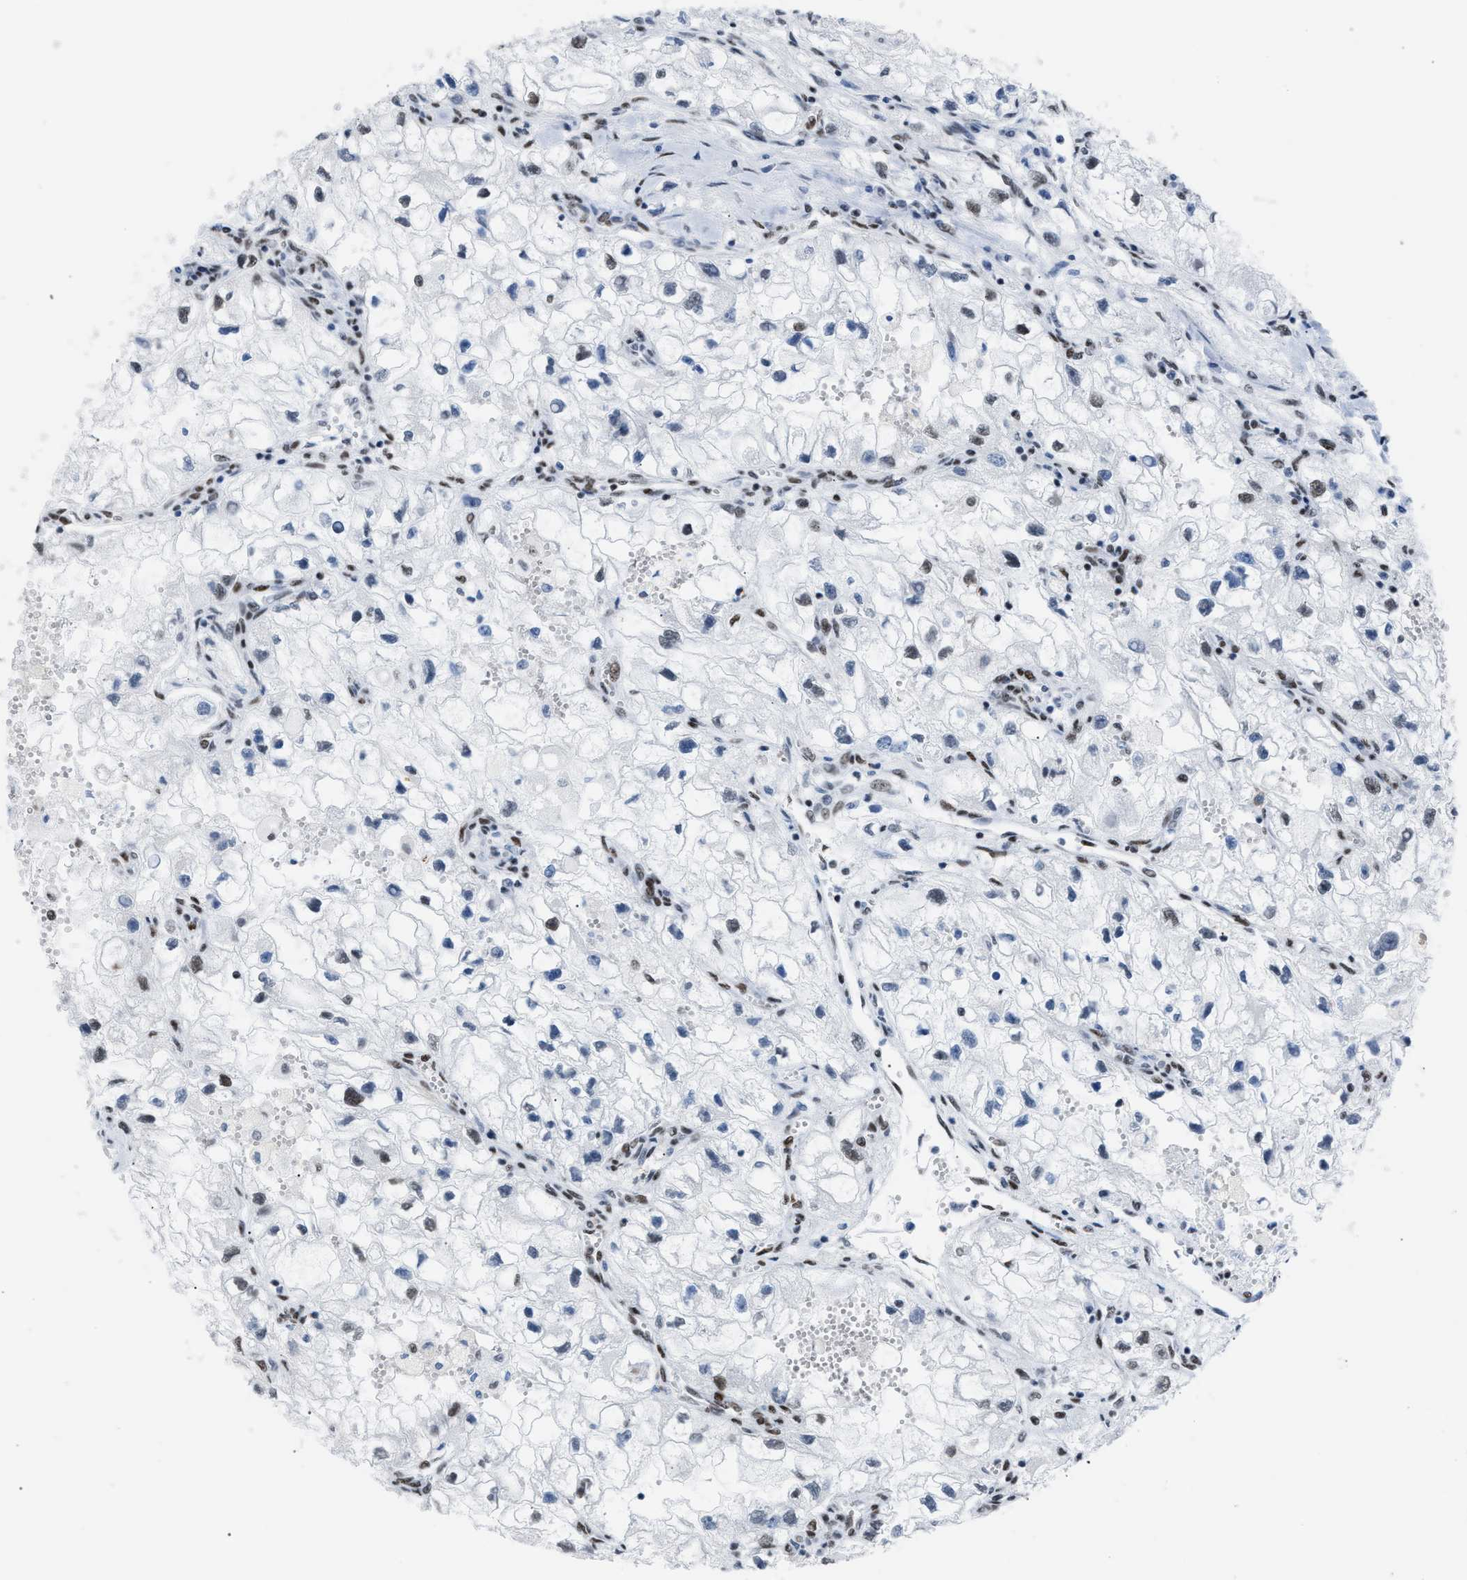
{"staining": {"intensity": "weak", "quantity": "<25%", "location": "nuclear"}, "tissue": "renal cancer", "cell_type": "Tumor cells", "image_type": "cancer", "snomed": [{"axis": "morphology", "description": "Adenocarcinoma, NOS"}, {"axis": "topography", "description": "Kidney"}], "caption": "DAB immunohistochemical staining of human renal cancer exhibits no significant staining in tumor cells.", "gene": "CCAR2", "patient": {"sex": "female", "age": 70}}